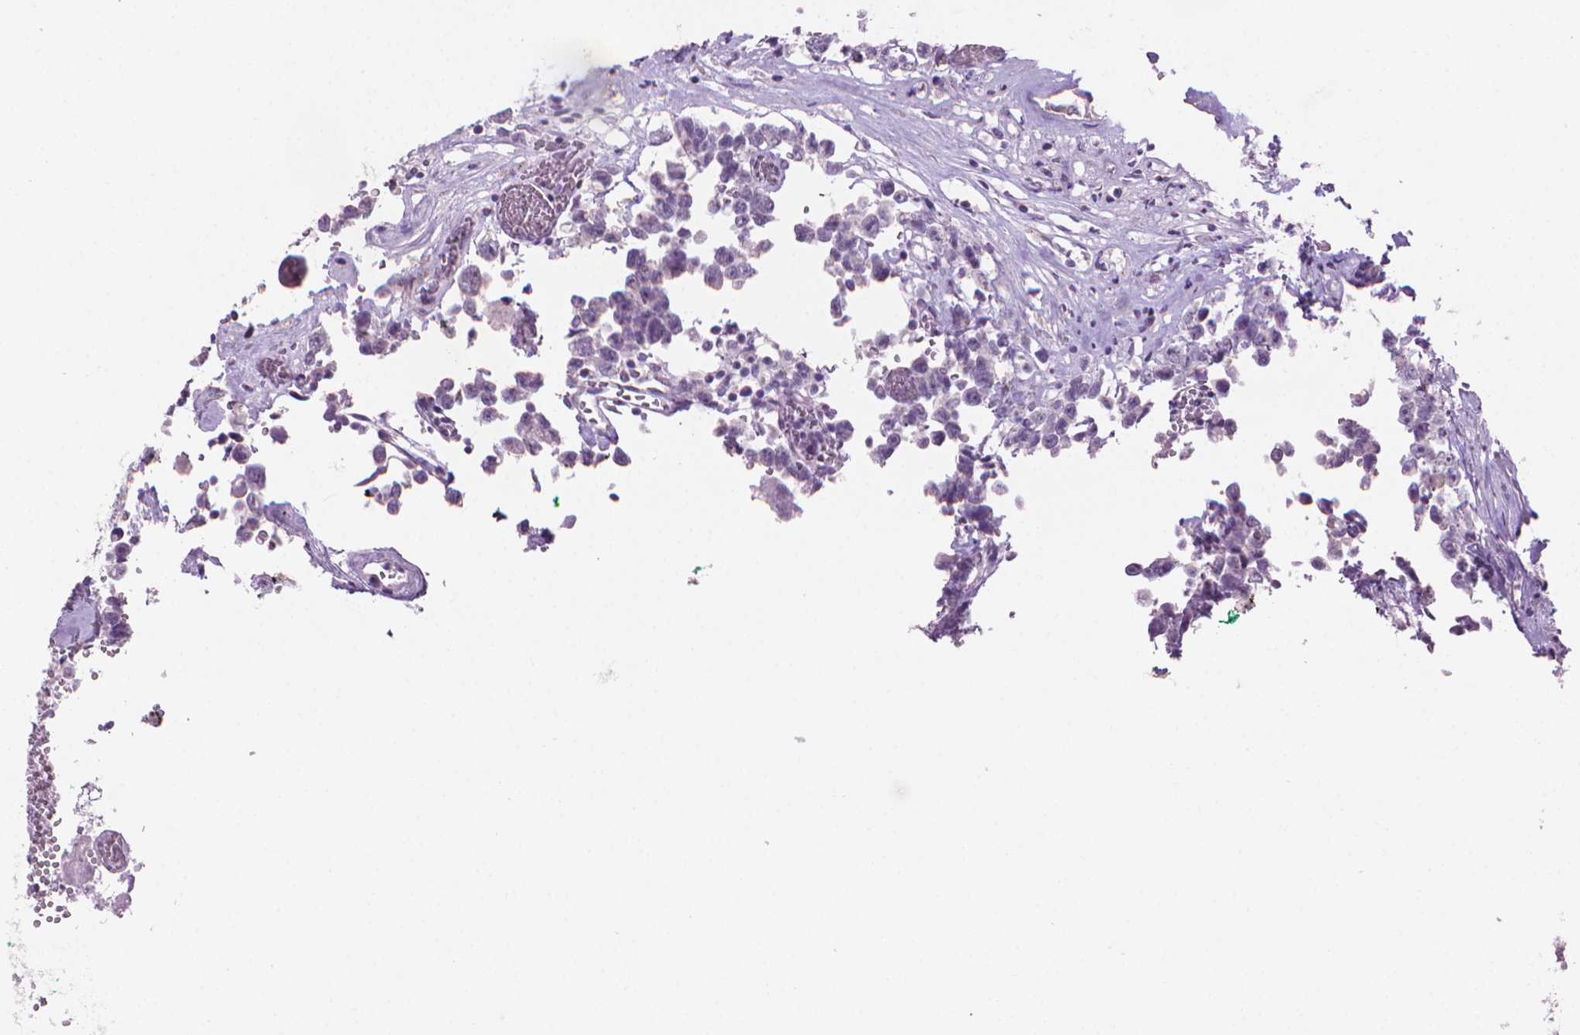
{"staining": {"intensity": "negative", "quantity": "none", "location": "none"}, "tissue": "testis cancer", "cell_type": "Tumor cells", "image_type": "cancer", "snomed": [{"axis": "morphology", "description": "Carcinoma, Embryonal, NOS"}, {"axis": "topography", "description": "Testis"}], "caption": "IHC image of neoplastic tissue: human testis cancer (embryonal carcinoma) stained with DAB displays no significant protein expression in tumor cells.", "gene": "MUC1", "patient": {"sex": "male", "age": 18}}